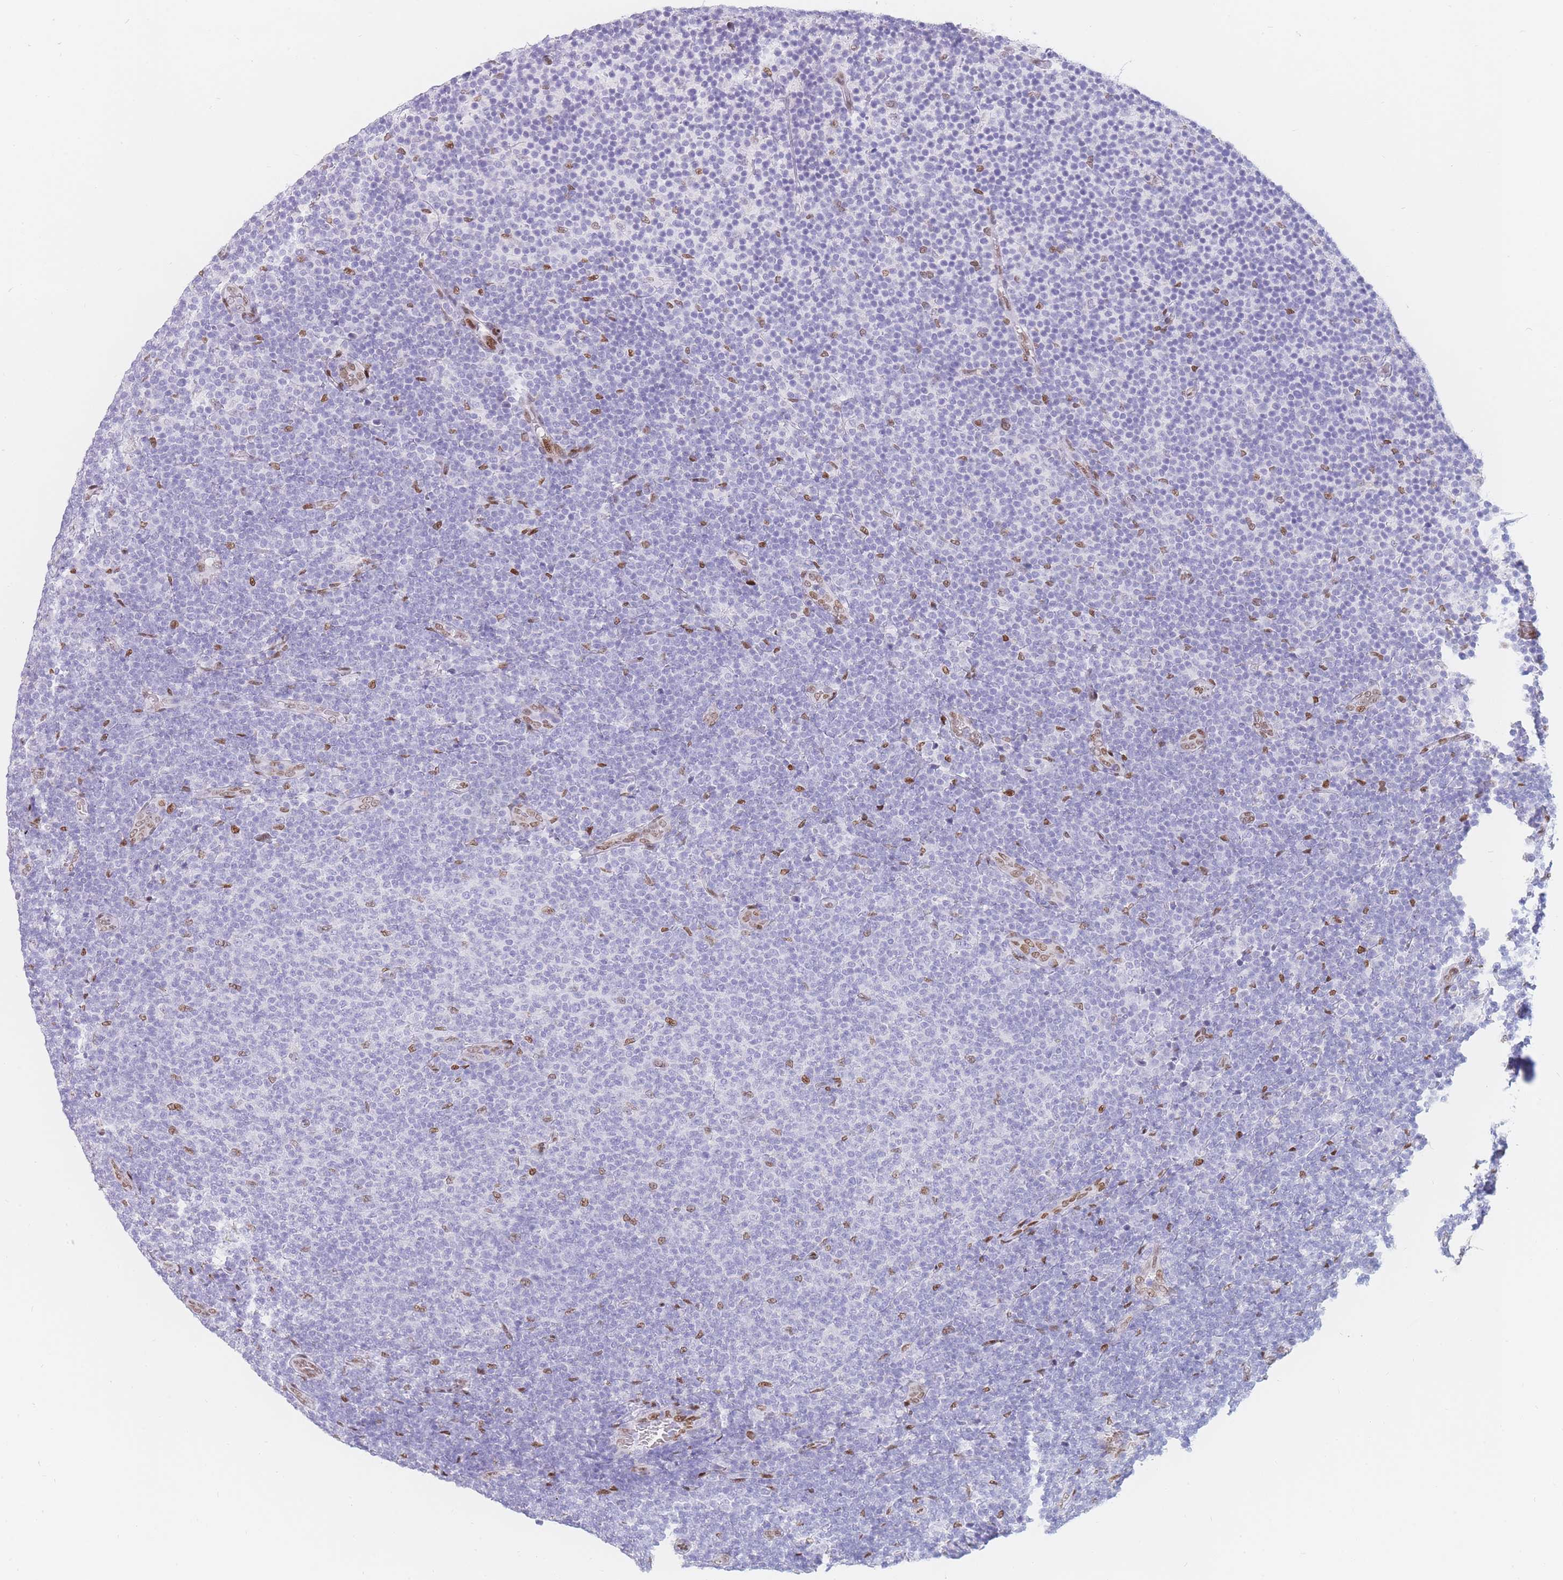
{"staining": {"intensity": "negative", "quantity": "none", "location": "none"}, "tissue": "lymphoma", "cell_type": "Tumor cells", "image_type": "cancer", "snomed": [{"axis": "morphology", "description": "Malignant lymphoma, non-Hodgkin's type, Low grade"}, {"axis": "topography", "description": "Lymph node"}], "caption": "The micrograph exhibits no significant expression in tumor cells of lymphoma.", "gene": "PSMB5", "patient": {"sex": "male", "age": 66}}